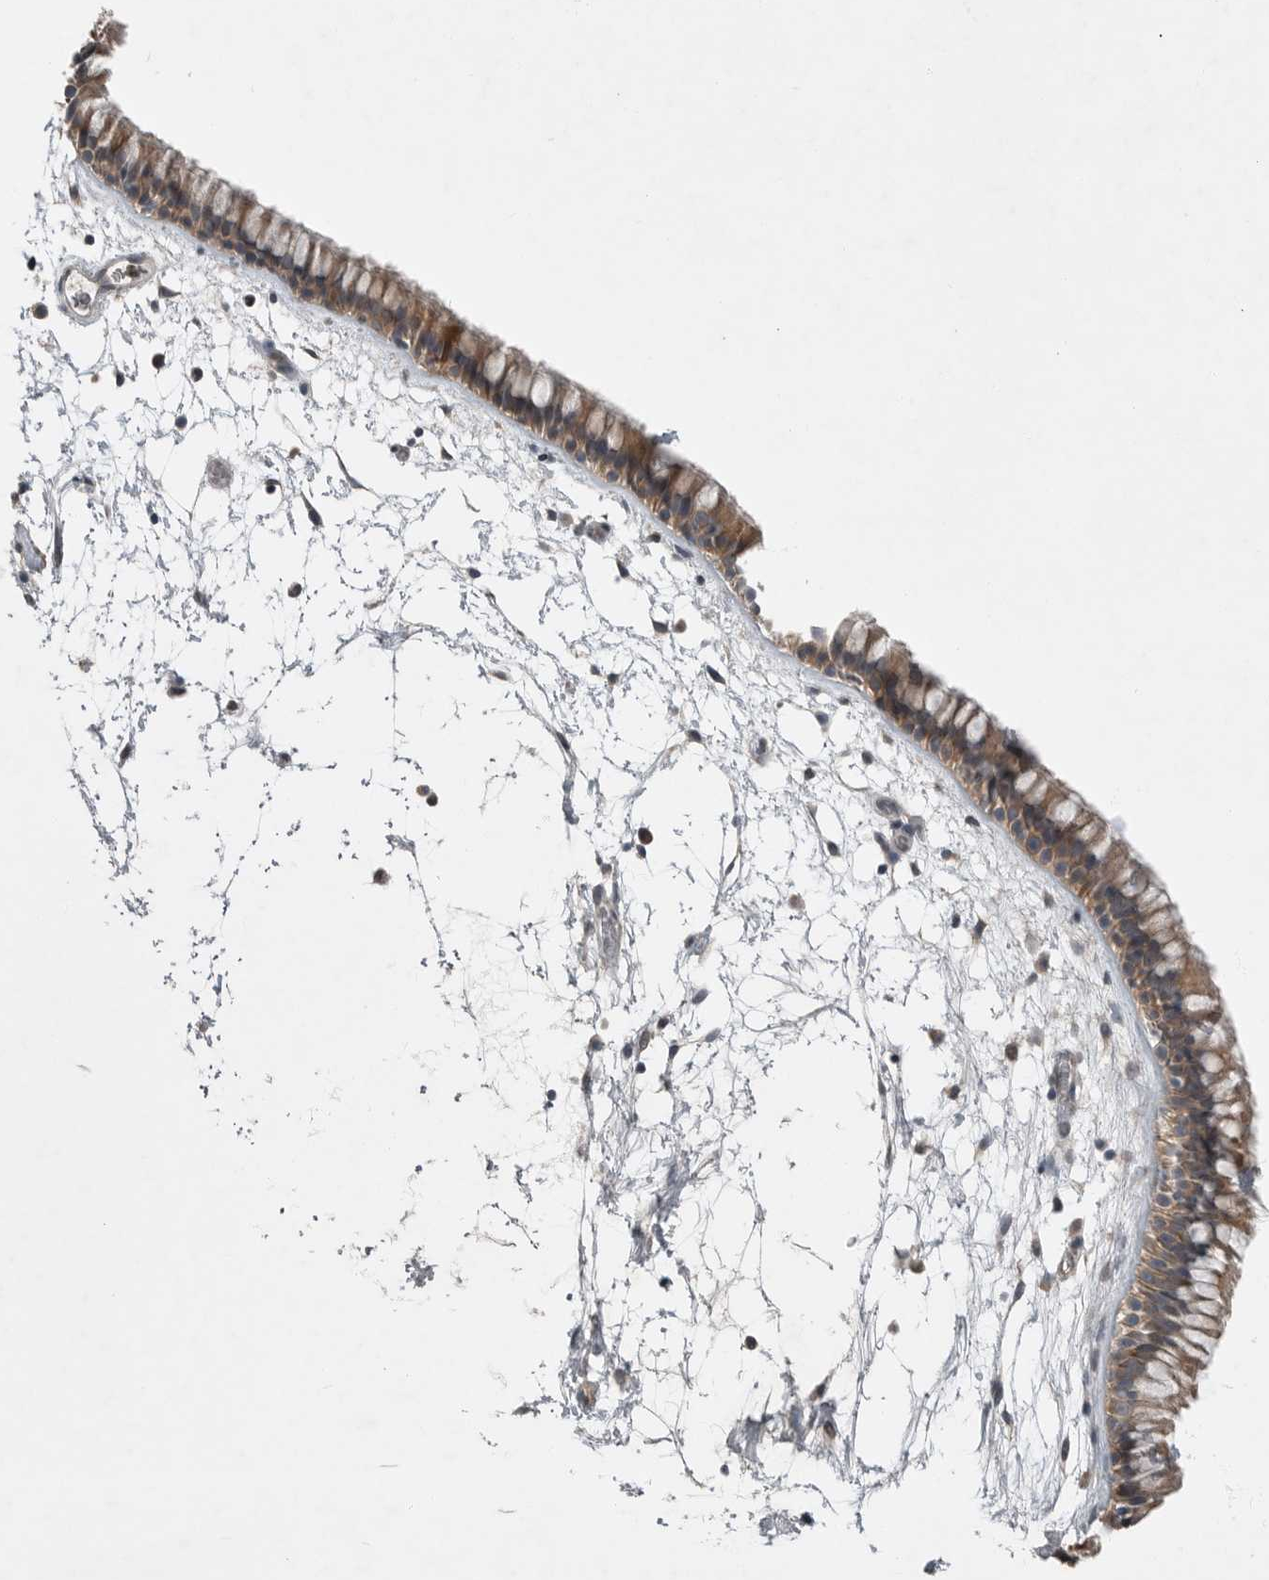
{"staining": {"intensity": "moderate", "quantity": ">75%", "location": "cytoplasmic/membranous"}, "tissue": "nasopharynx", "cell_type": "Respiratory epithelial cells", "image_type": "normal", "snomed": [{"axis": "morphology", "description": "Normal tissue, NOS"}, {"axis": "morphology", "description": "Inflammation, NOS"}, {"axis": "topography", "description": "Nasopharynx"}], "caption": "Moderate cytoplasmic/membranous staining is seen in approximately >75% of respiratory epithelial cells in normal nasopharynx. (Stains: DAB (3,3'-diaminobenzidine) in brown, nuclei in blue, Microscopy: brightfield microscopy at high magnification).", "gene": "MFAP3L", "patient": {"sex": "male", "age": 48}}